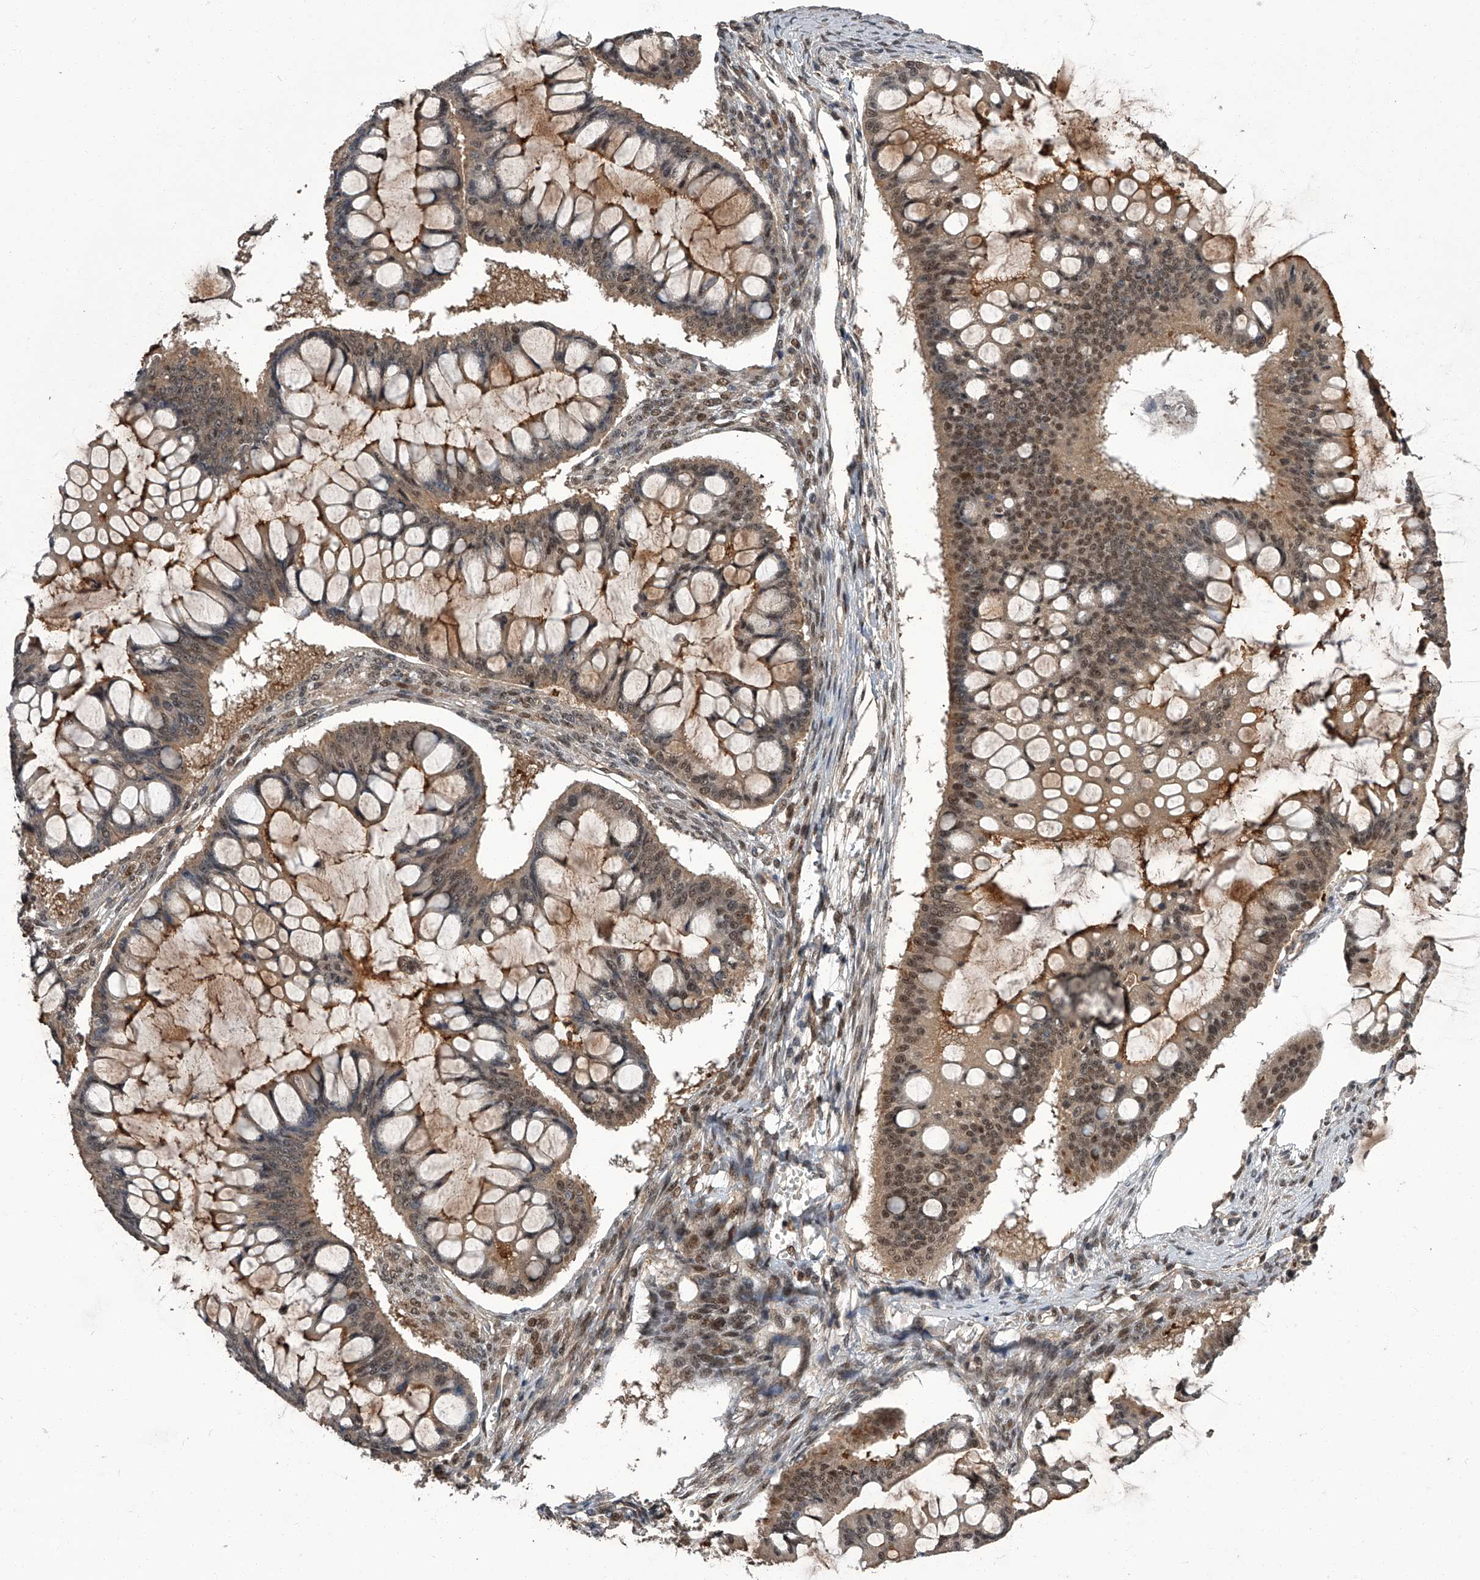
{"staining": {"intensity": "moderate", "quantity": "25%-75%", "location": "cytoplasmic/membranous,nuclear"}, "tissue": "ovarian cancer", "cell_type": "Tumor cells", "image_type": "cancer", "snomed": [{"axis": "morphology", "description": "Cystadenocarcinoma, mucinous, NOS"}, {"axis": "topography", "description": "Ovary"}], "caption": "Approximately 25%-75% of tumor cells in human ovarian mucinous cystadenocarcinoma reveal moderate cytoplasmic/membranous and nuclear protein expression as visualized by brown immunohistochemical staining.", "gene": "SLC12A8", "patient": {"sex": "female", "age": 73}}